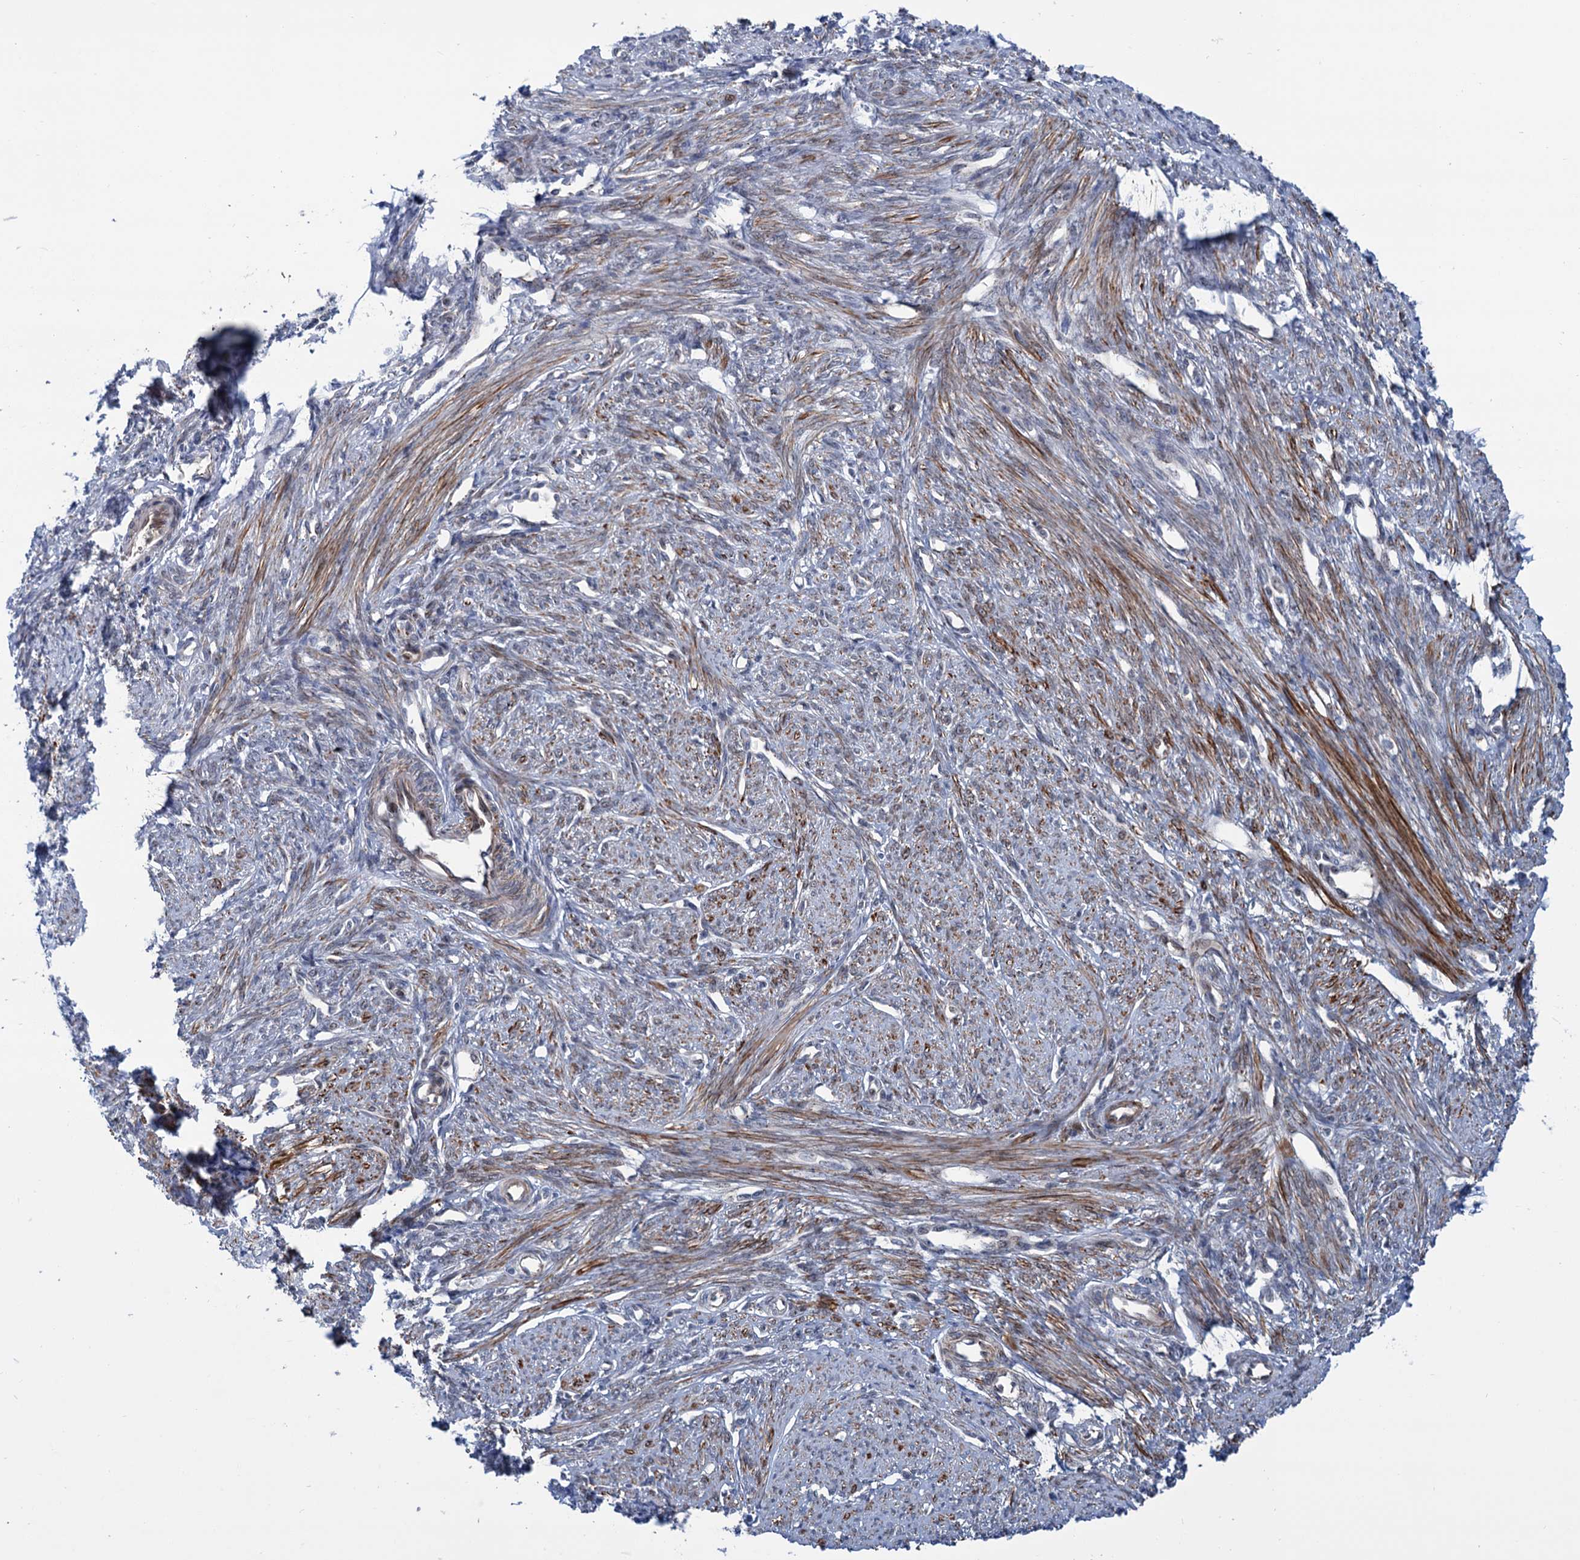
{"staining": {"intensity": "strong", "quantity": ">75%", "location": "cytoplasmic/membranous"}, "tissue": "smooth muscle", "cell_type": "Smooth muscle cells", "image_type": "normal", "snomed": [{"axis": "morphology", "description": "Normal tissue, NOS"}, {"axis": "topography", "description": "Smooth muscle"}, {"axis": "topography", "description": "Uterus"}], "caption": "Protein staining of normal smooth muscle reveals strong cytoplasmic/membranous expression in approximately >75% of smooth muscle cells.", "gene": "ELP4", "patient": {"sex": "female", "age": 59}}